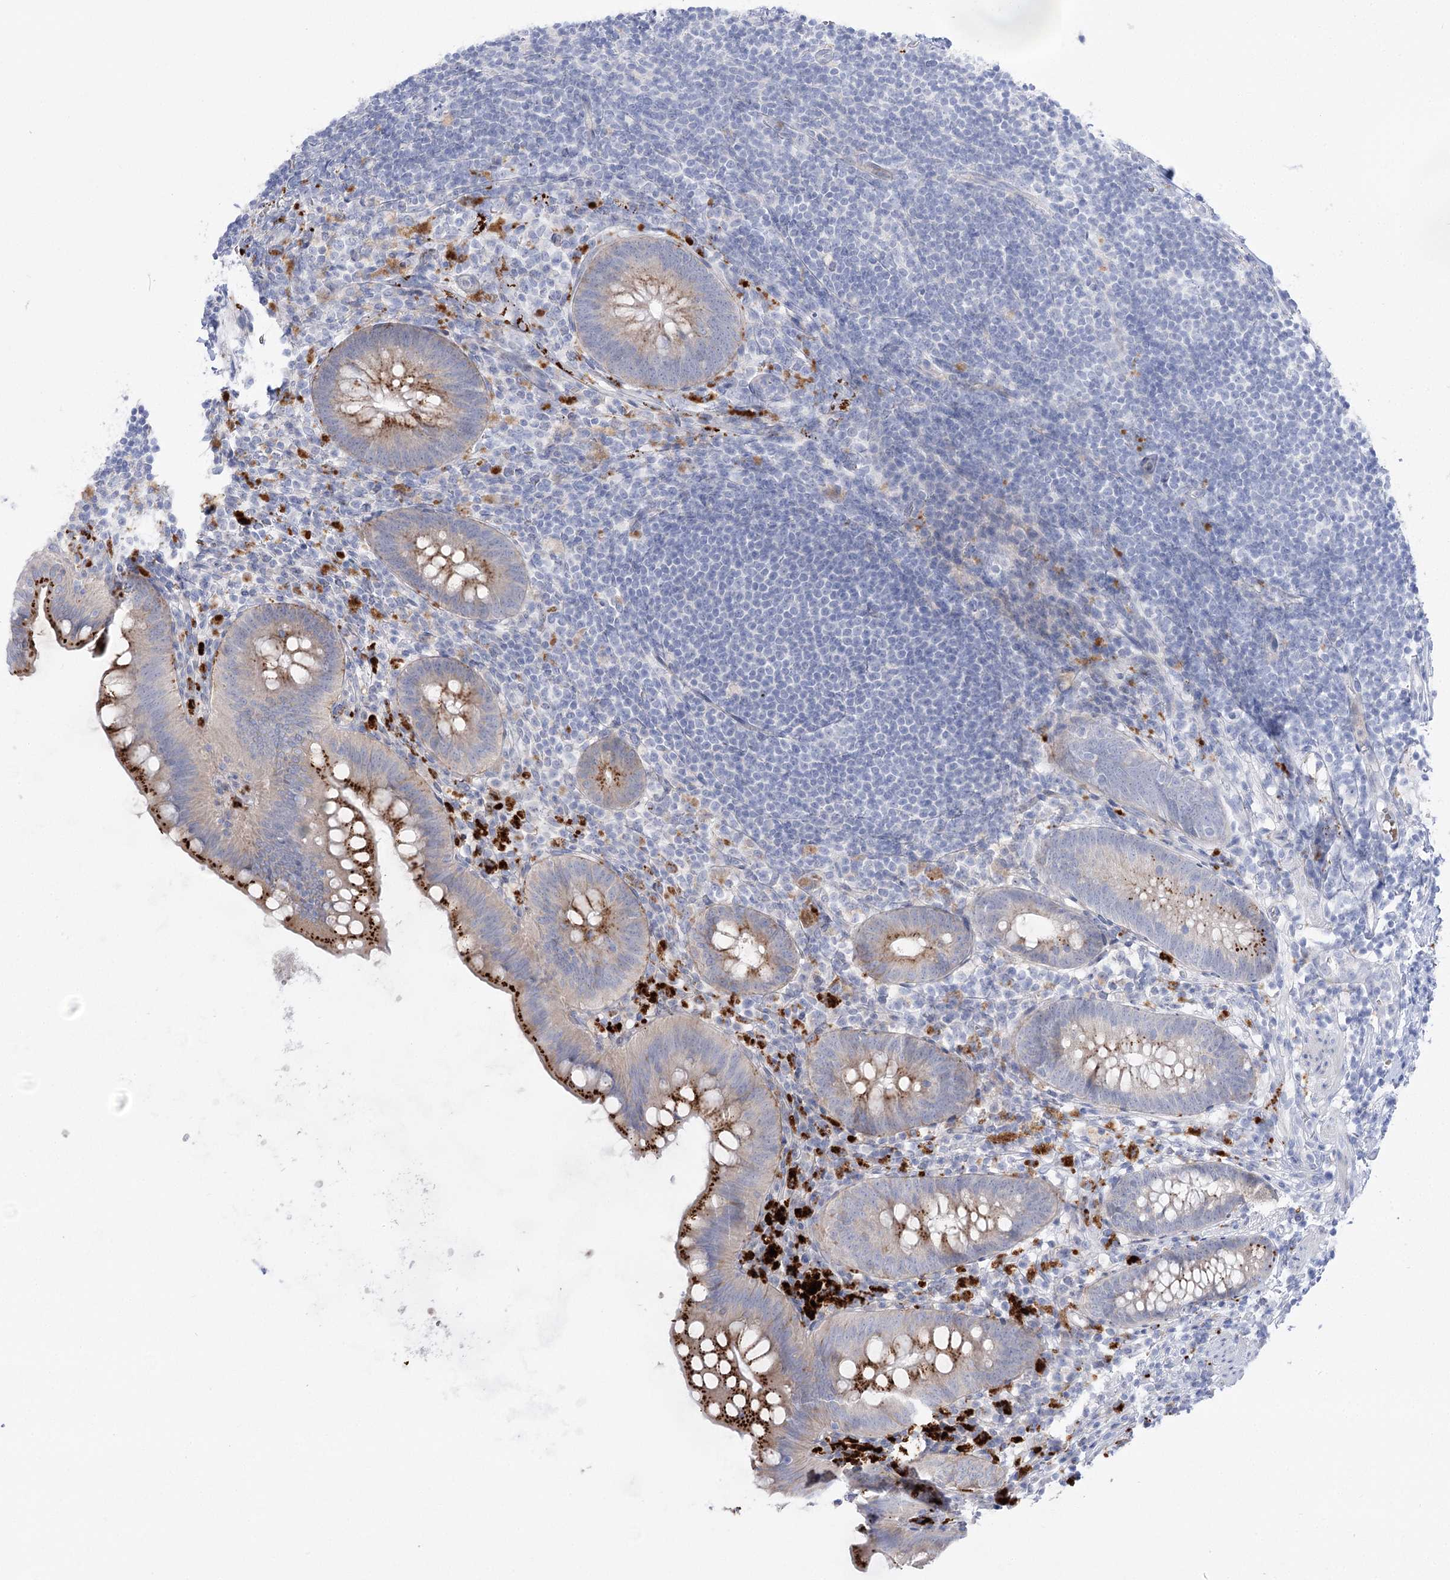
{"staining": {"intensity": "strong", "quantity": "25%-75%", "location": "cytoplasmic/membranous"}, "tissue": "appendix", "cell_type": "Glandular cells", "image_type": "normal", "snomed": [{"axis": "morphology", "description": "Normal tissue, NOS"}, {"axis": "topography", "description": "Appendix"}], "caption": "Brown immunohistochemical staining in normal human appendix displays strong cytoplasmic/membranous staining in approximately 25%-75% of glandular cells.", "gene": "SIAE", "patient": {"sex": "female", "age": 62}}